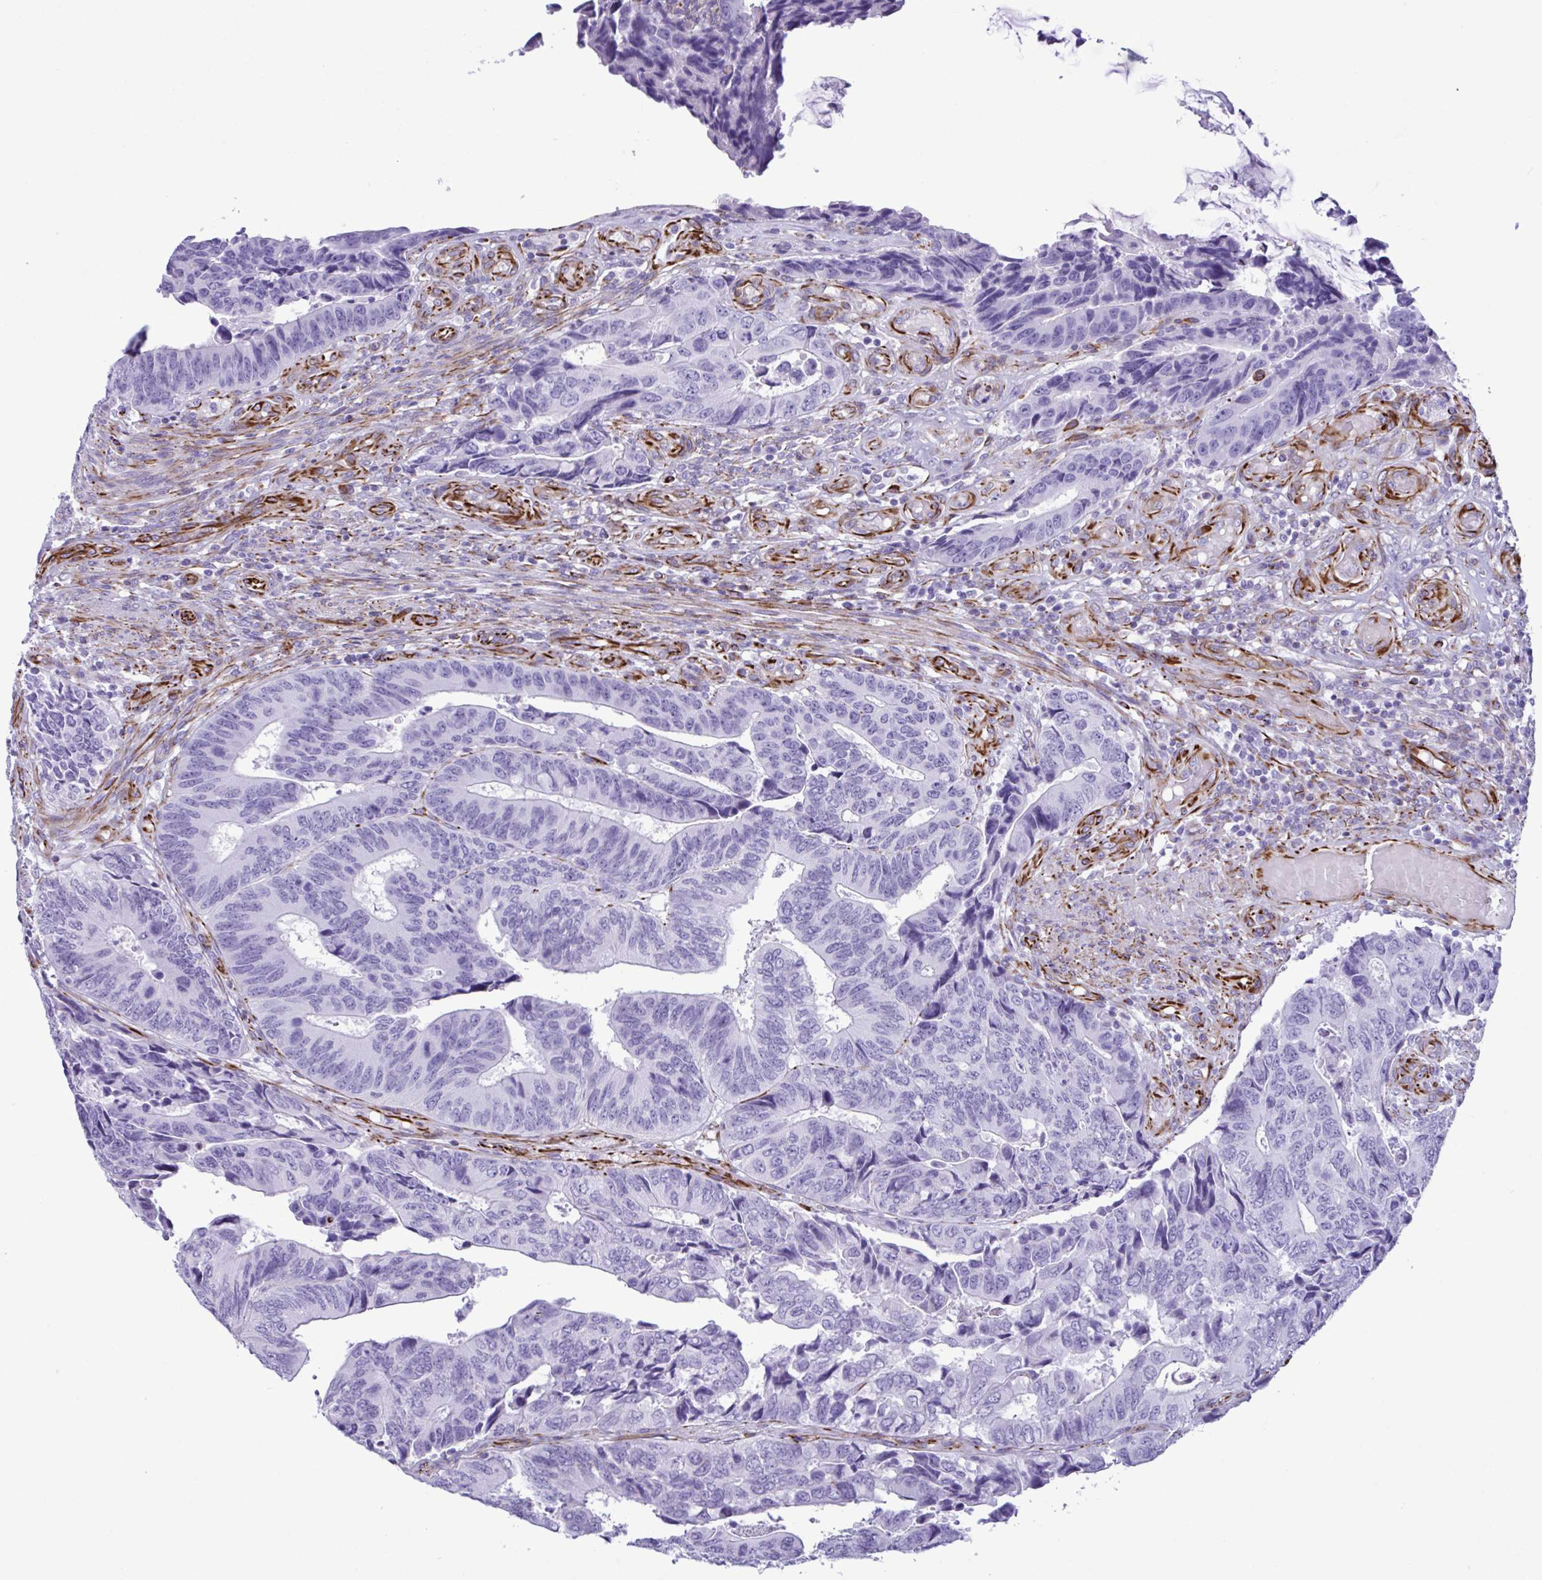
{"staining": {"intensity": "negative", "quantity": "none", "location": "none"}, "tissue": "colorectal cancer", "cell_type": "Tumor cells", "image_type": "cancer", "snomed": [{"axis": "morphology", "description": "Adenocarcinoma, NOS"}, {"axis": "topography", "description": "Colon"}], "caption": "Adenocarcinoma (colorectal) was stained to show a protein in brown. There is no significant expression in tumor cells. The staining was performed using DAB (3,3'-diaminobenzidine) to visualize the protein expression in brown, while the nuclei were stained in blue with hematoxylin (Magnification: 20x).", "gene": "SMAD5", "patient": {"sex": "male", "age": 87}}